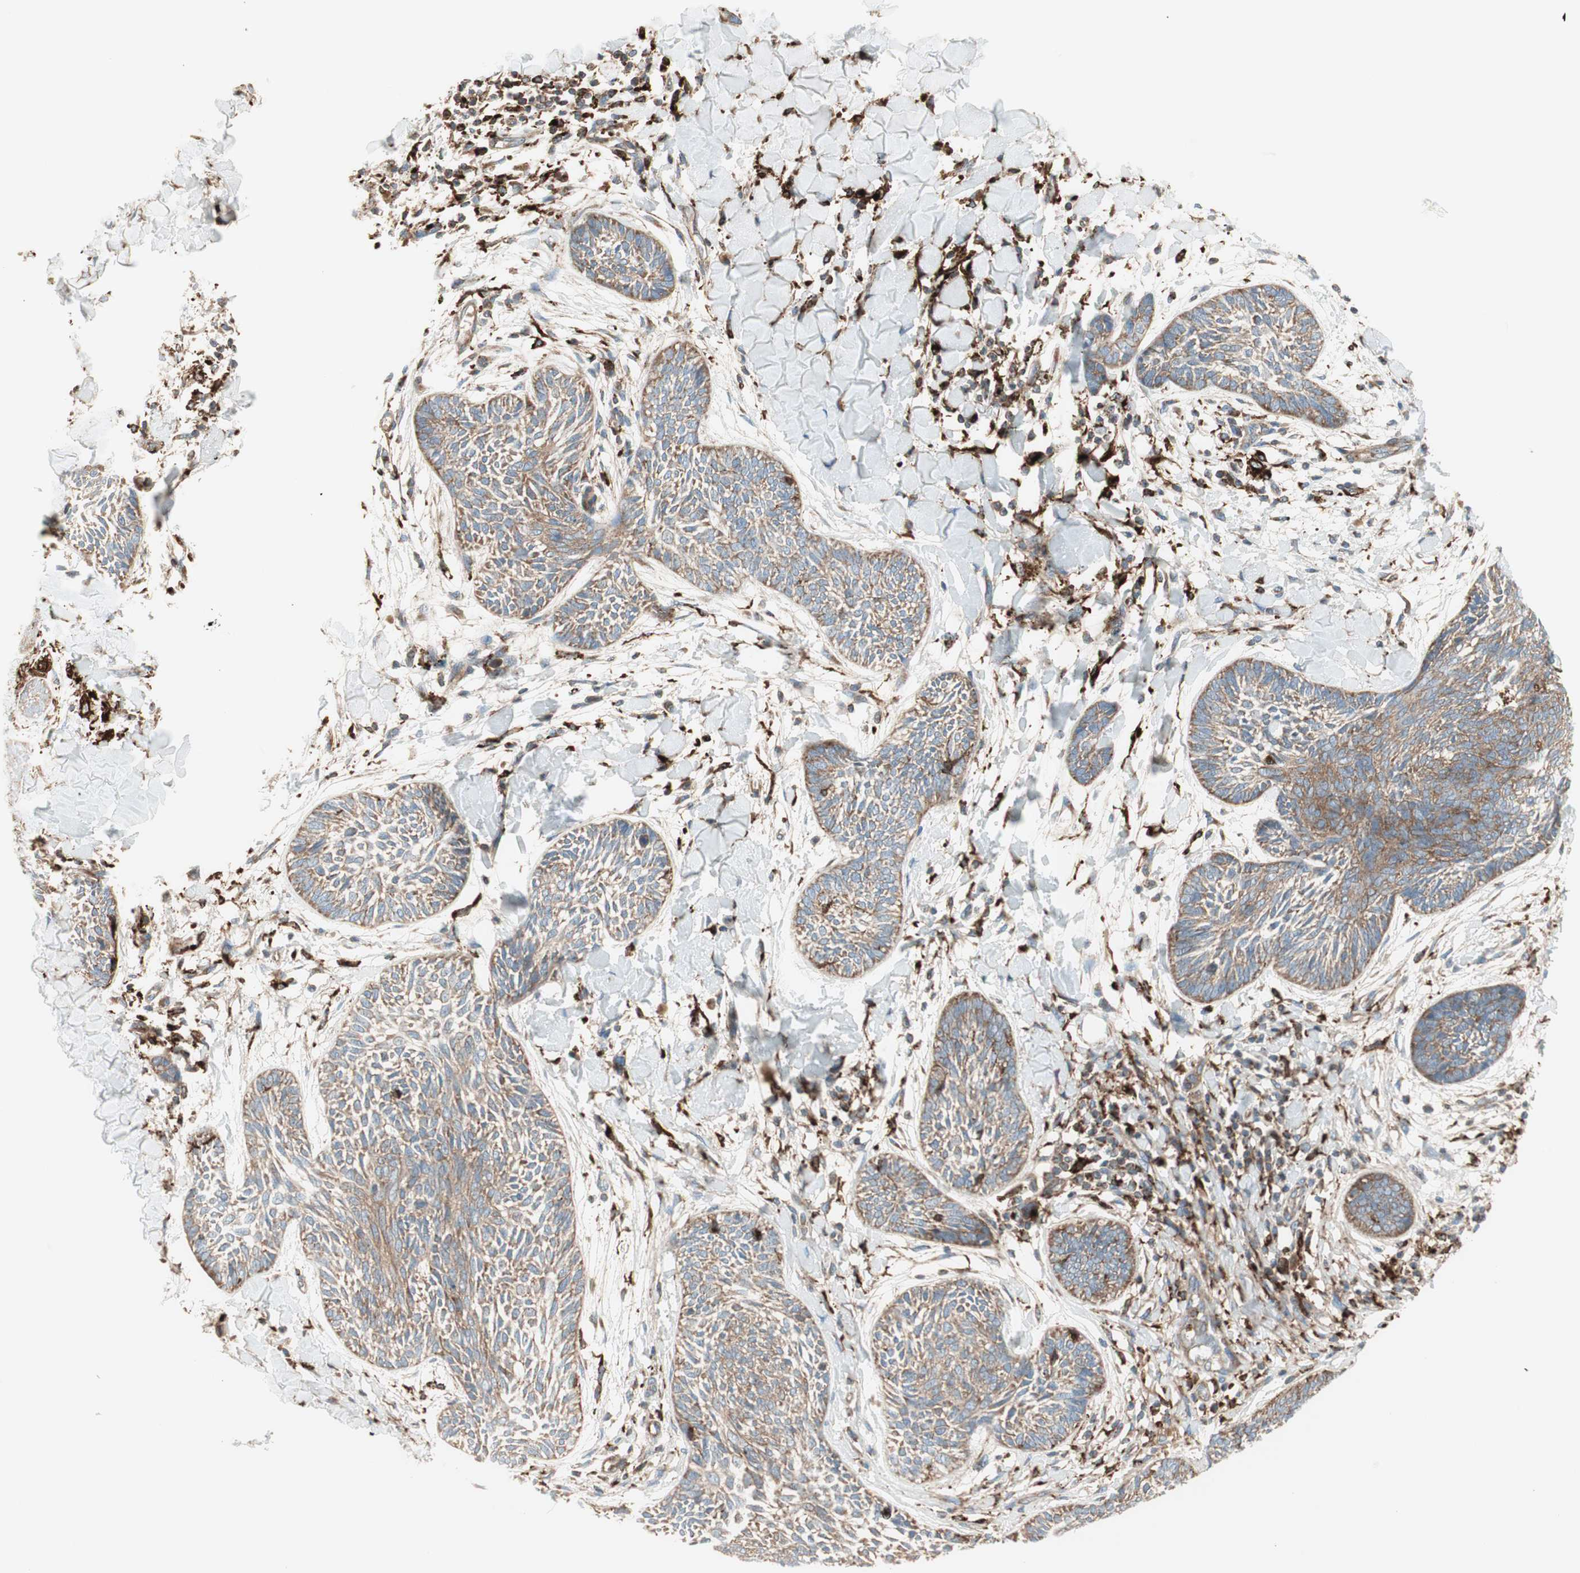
{"staining": {"intensity": "weak", "quantity": "25%-75%", "location": "cytoplasmic/membranous"}, "tissue": "skin cancer", "cell_type": "Tumor cells", "image_type": "cancer", "snomed": [{"axis": "morphology", "description": "Papilloma, NOS"}, {"axis": "morphology", "description": "Basal cell carcinoma"}, {"axis": "topography", "description": "Skin"}], "caption": "High-magnification brightfield microscopy of skin basal cell carcinoma stained with DAB (brown) and counterstained with hematoxylin (blue). tumor cells exhibit weak cytoplasmic/membranous expression is seen in approximately25%-75% of cells.", "gene": "ATP6V1G1", "patient": {"sex": "male", "age": 87}}